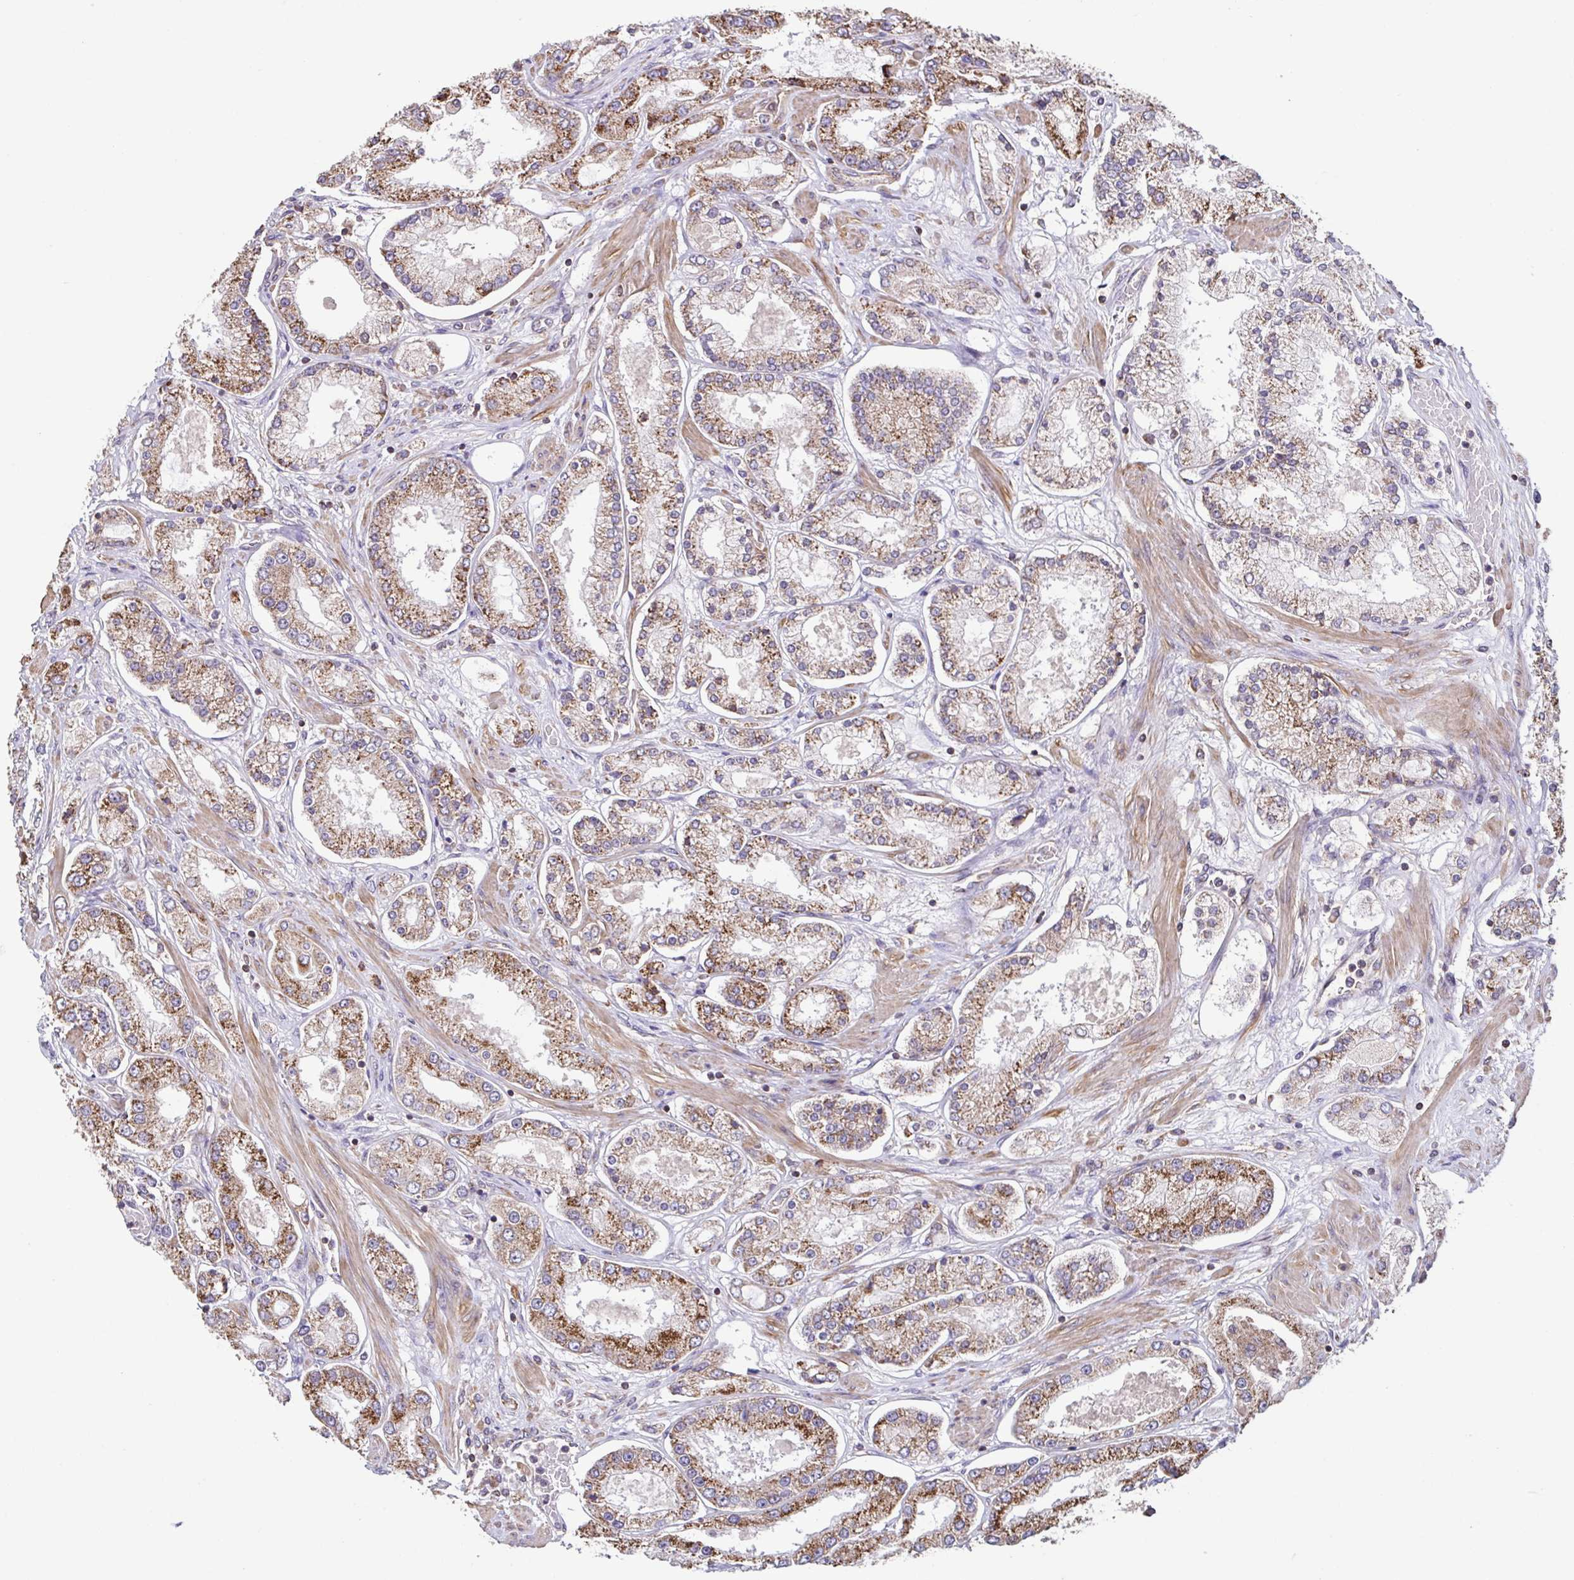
{"staining": {"intensity": "moderate", "quantity": "25%-75%", "location": "cytoplasmic/membranous"}, "tissue": "prostate cancer", "cell_type": "Tumor cells", "image_type": "cancer", "snomed": [{"axis": "morphology", "description": "Adenocarcinoma, High grade"}, {"axis": "topography", "description": "Prostate"}], "caption": "Protein staining of adenocarcinoma (high-grade) (prostate) tissue reveals moderate cytoplasmic/membranous expression in approximately 25%-75% of tumor cells.", "gene": "DIP2B", "patient": {"sex": "male", "age": 69}}